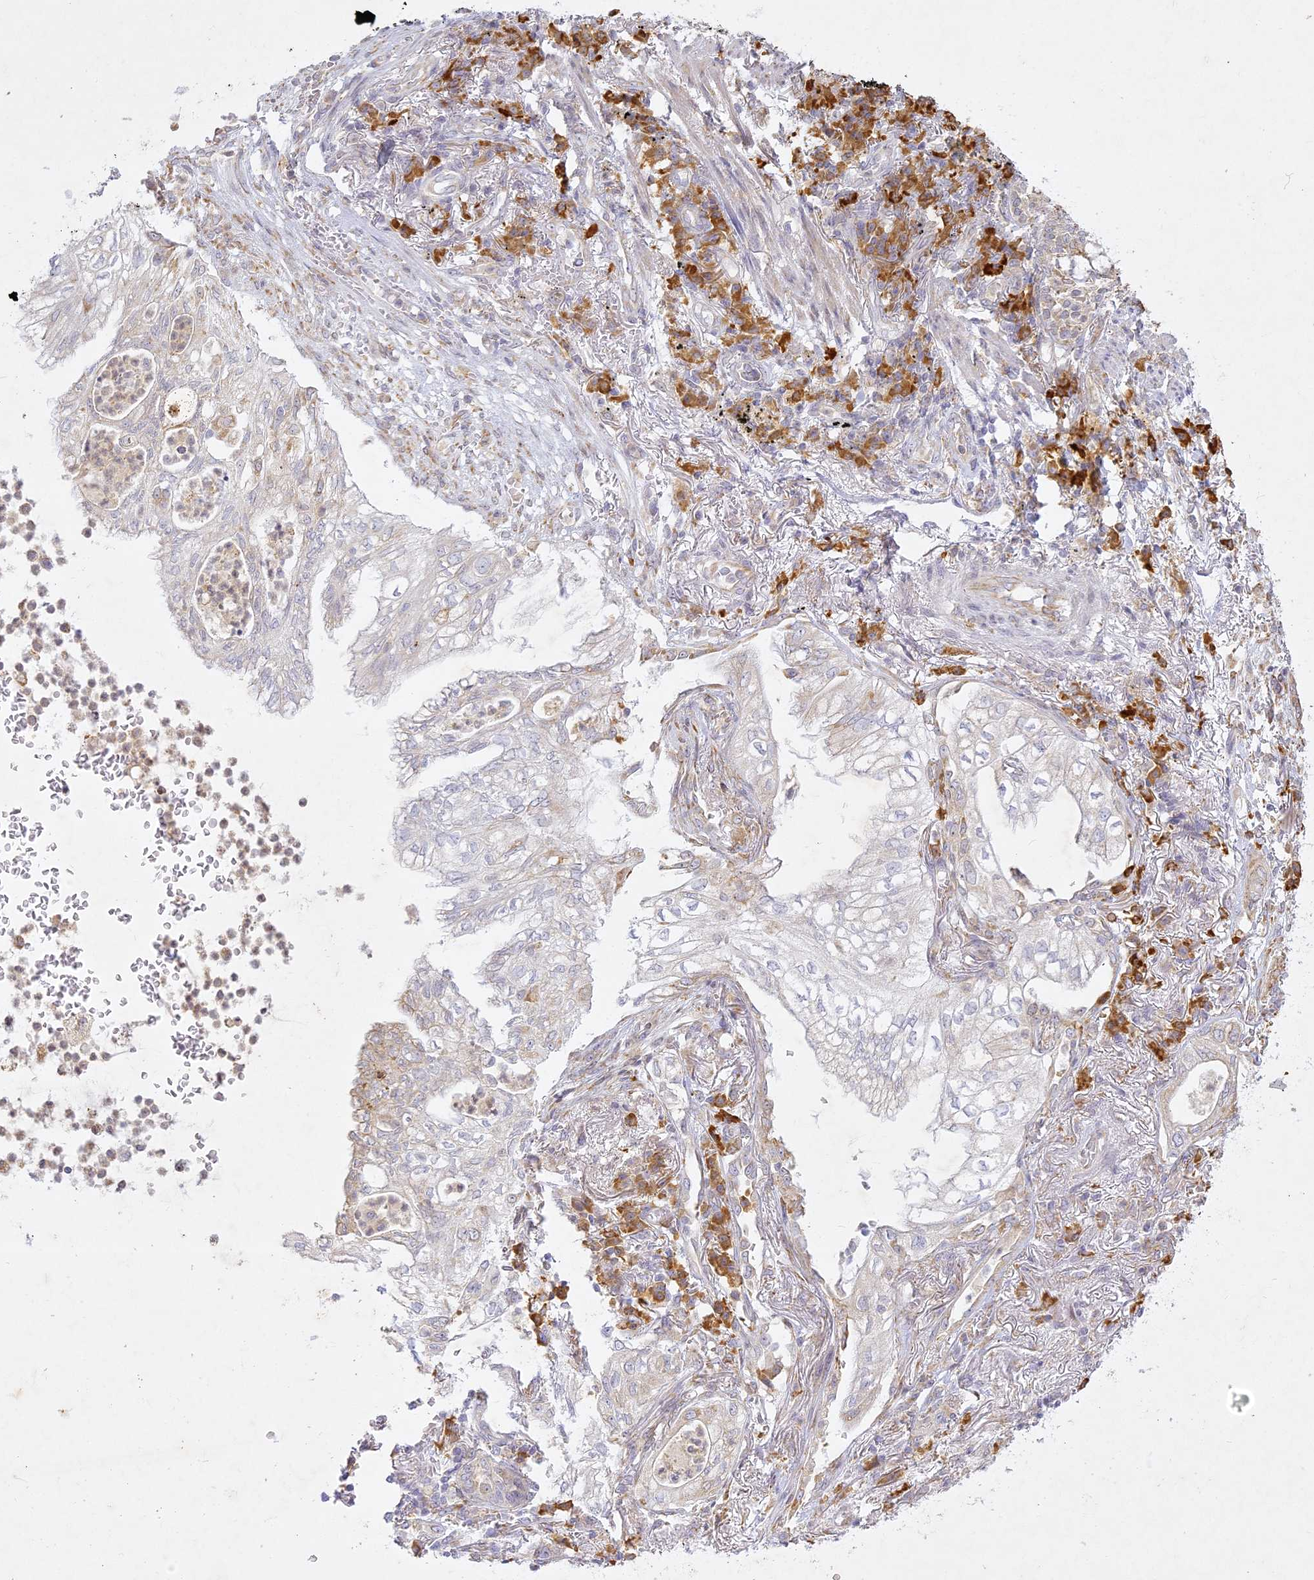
{"staining": {"intensity": "weak", "quantity": "<25%", "location": "cytoplasmic/membranous"}, "tissue": "lung cancer", "cell_type": "Tumor cells", "image_type": "cancer", "snomed": [{"axis": "morphology", "description": "Adenocarcinoma, NOS"}, {"axis": "topography", "description": "Lung"}], "caption": "Tumor cells are negative for brown protein staining in lung adenocarcinoma.", "gene": "SLC30A5", "patient": {"sex": "female", "age": 70}}